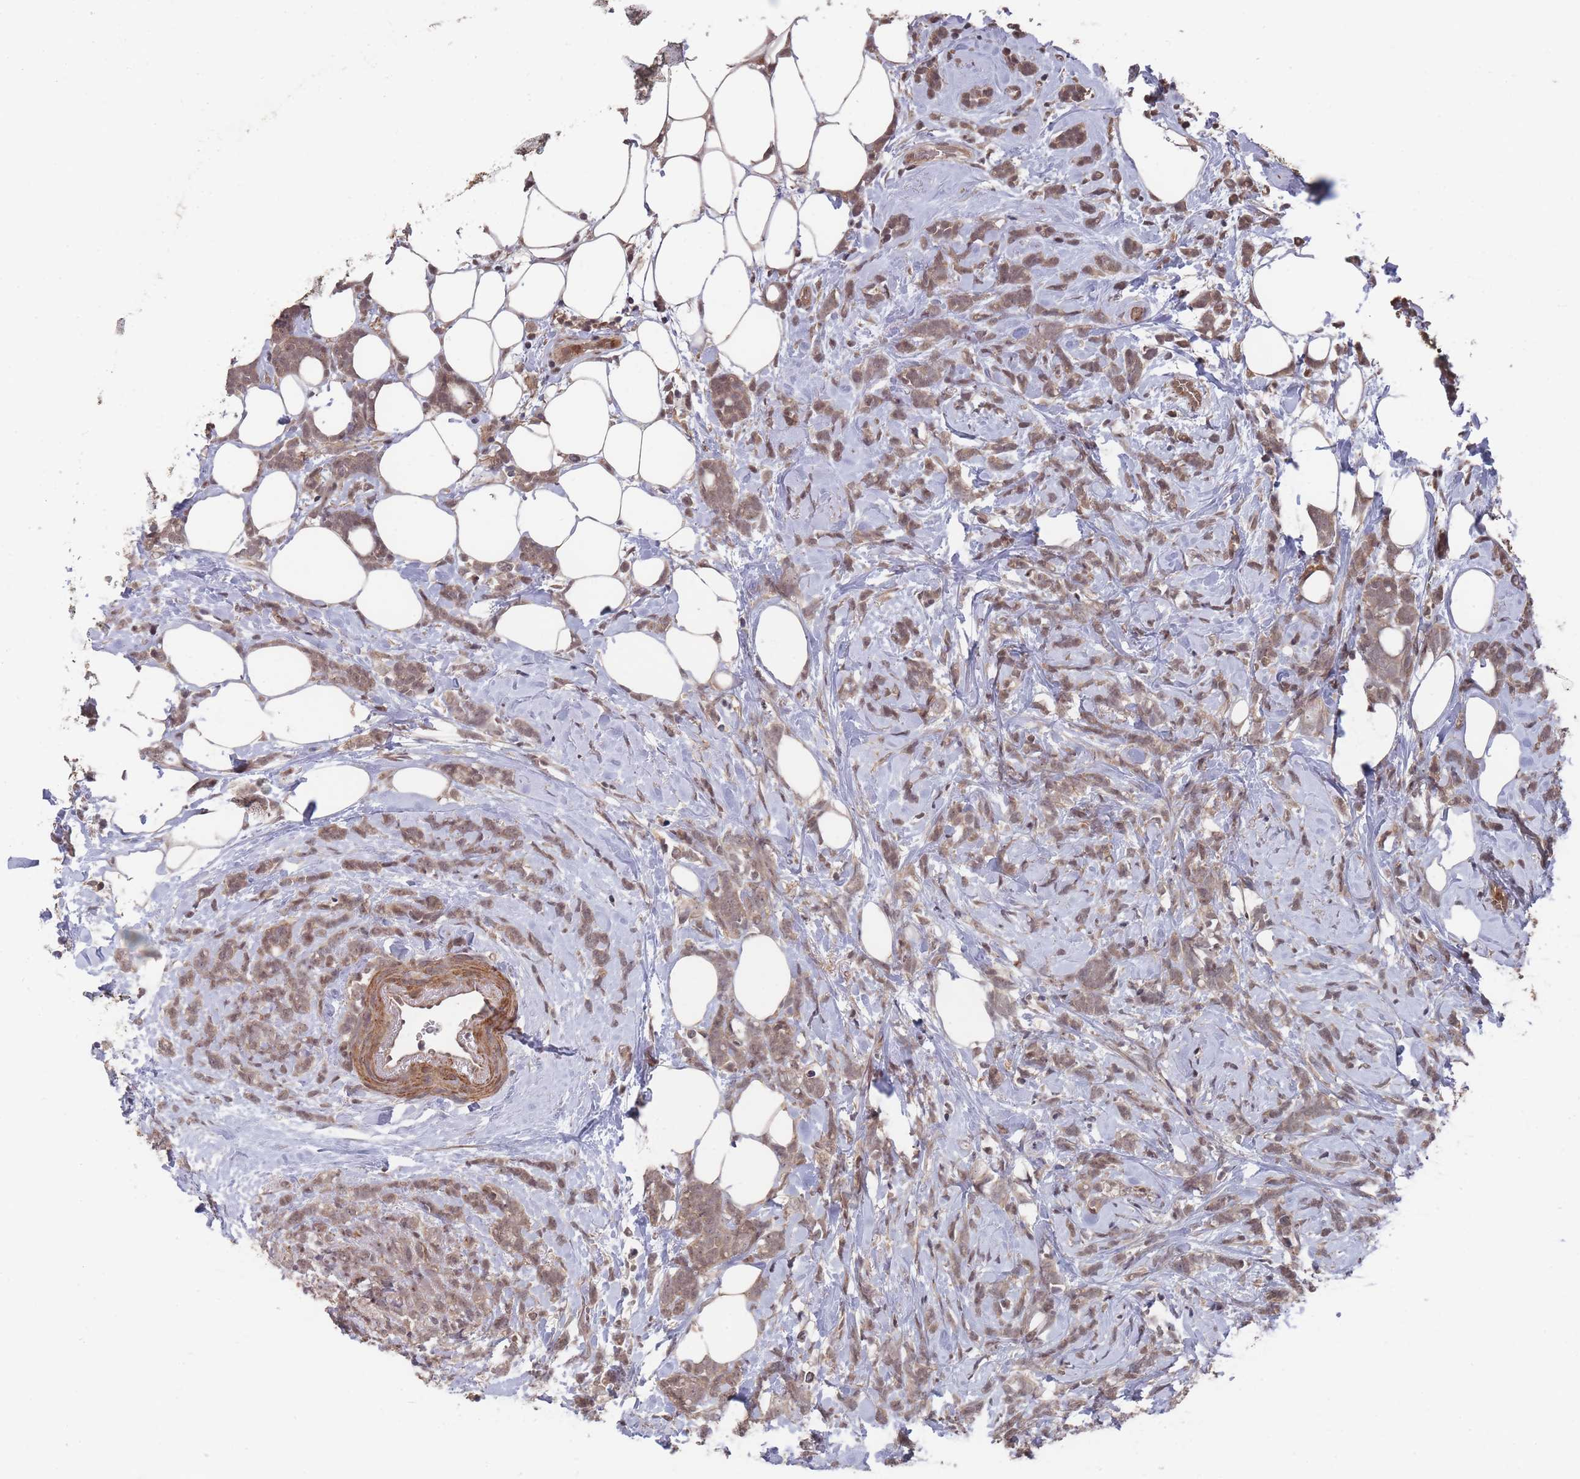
{"staining": {"intensity": "moderate", "quantity": ">75%", "location": "cytoplasmic/membranous,nuclear"}, "tissue": "breast cancer", "cell_type": "Tumor cells", "image_type": "cancer", "snomed": [{"axis": "morphology", "description": "Lobular carcinoma"}, {"axis": "topography", "description": "Breast"}], "caption": "Immunohistochemical staining of human breast cancer (lobular carcinoma) demonstrates moderate cytoplasmic/membranous and nuclear protein expression in approximately >75% of tumor cells.", "gene": "SF3B1", "patient": {"sex": "female", "age": 58}}